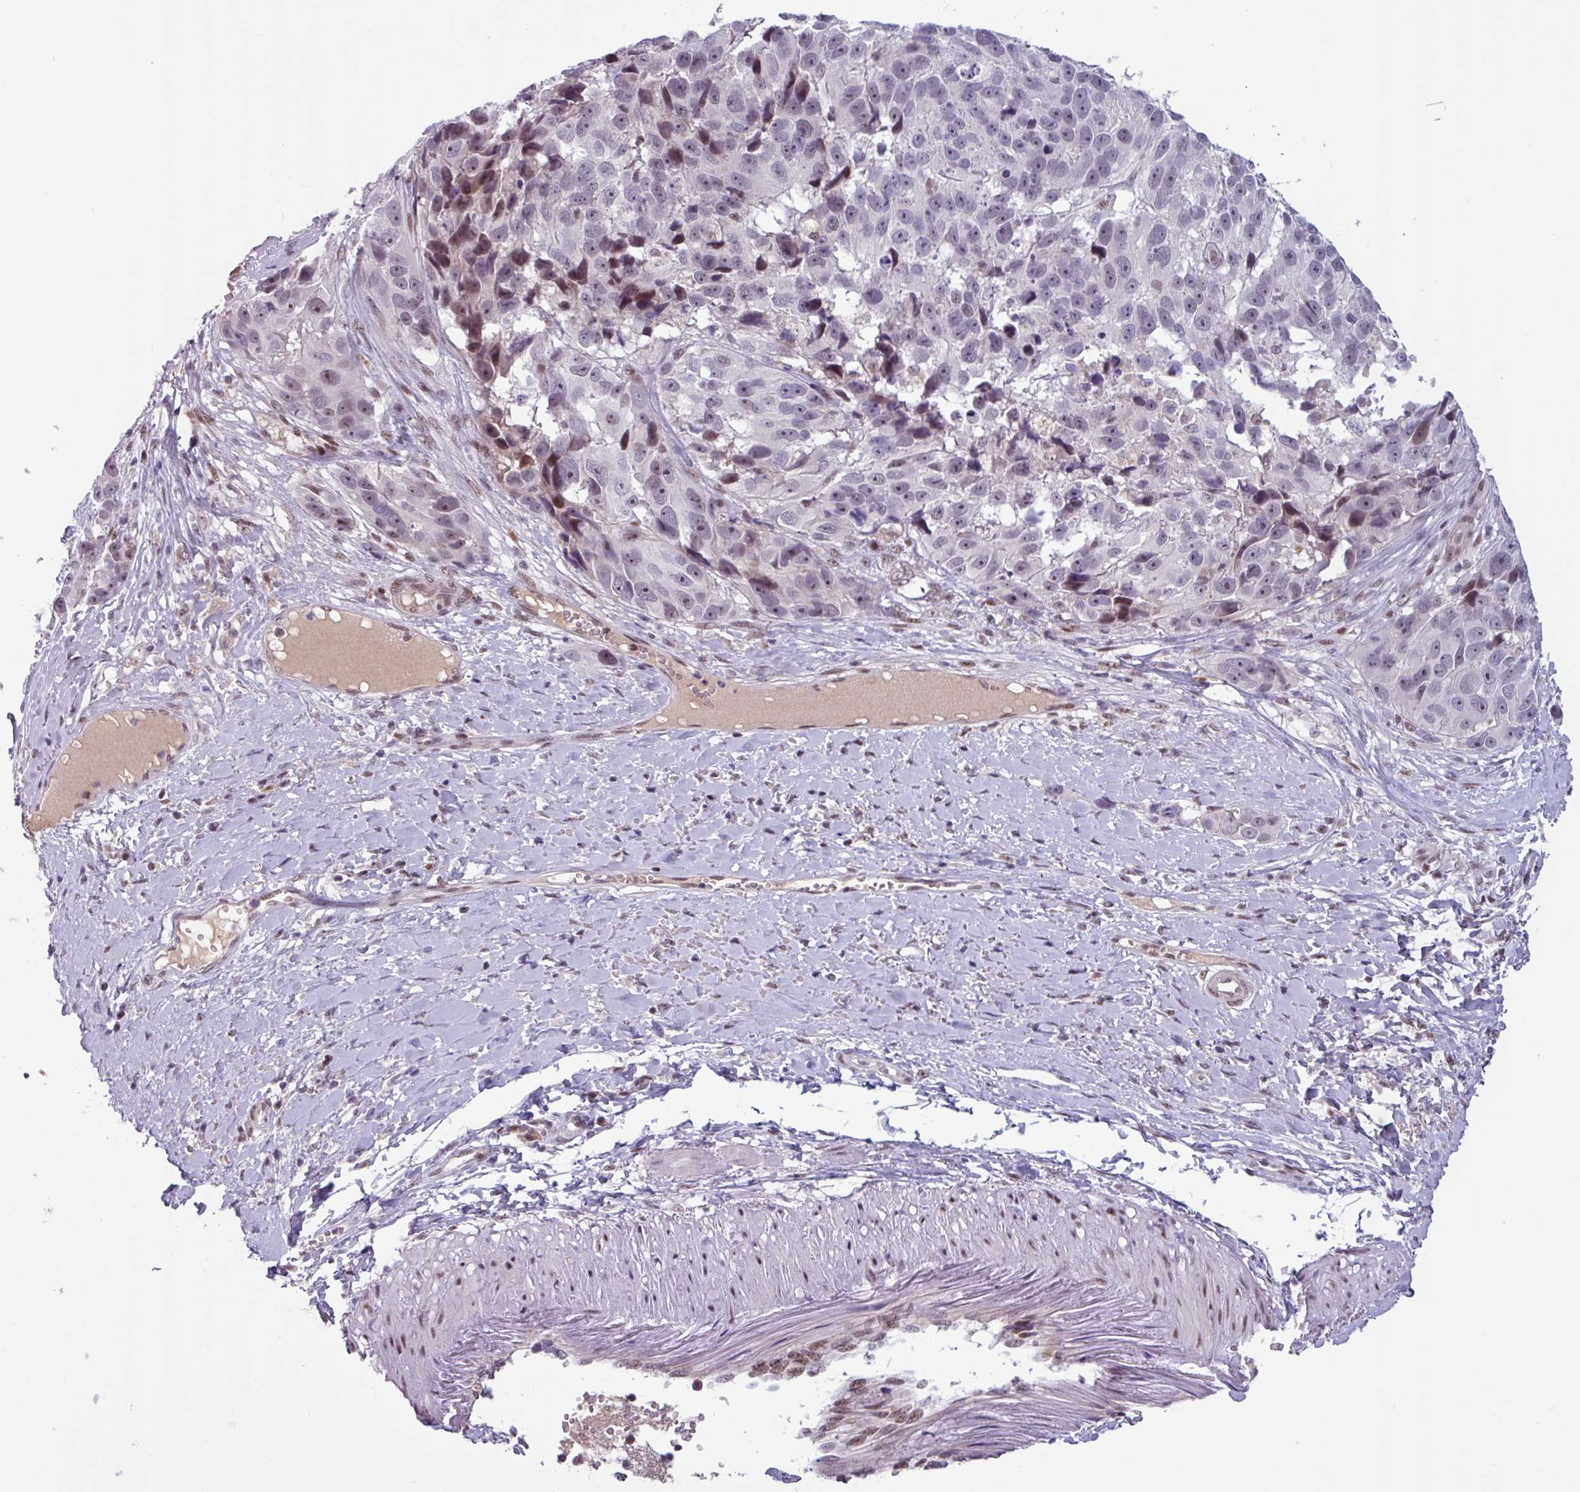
{"staining": {"intensity": "negative", "quantity": "none", "location": "none"}, "tissue": "melanoma", "cell_type": "Tumor cells", "image_type": "cancer", "snomed": [{"axis": "morphology", "description": "Malignant melanoma, NOS"}, {"axis": "topography", "description": "Skin"}], "caption": "Immunohistochemical staining of human melanoma reveals no significant staining in tumor cells.", "gene": "ZNF575", "patient": {"sex": "male", "age": 84}}